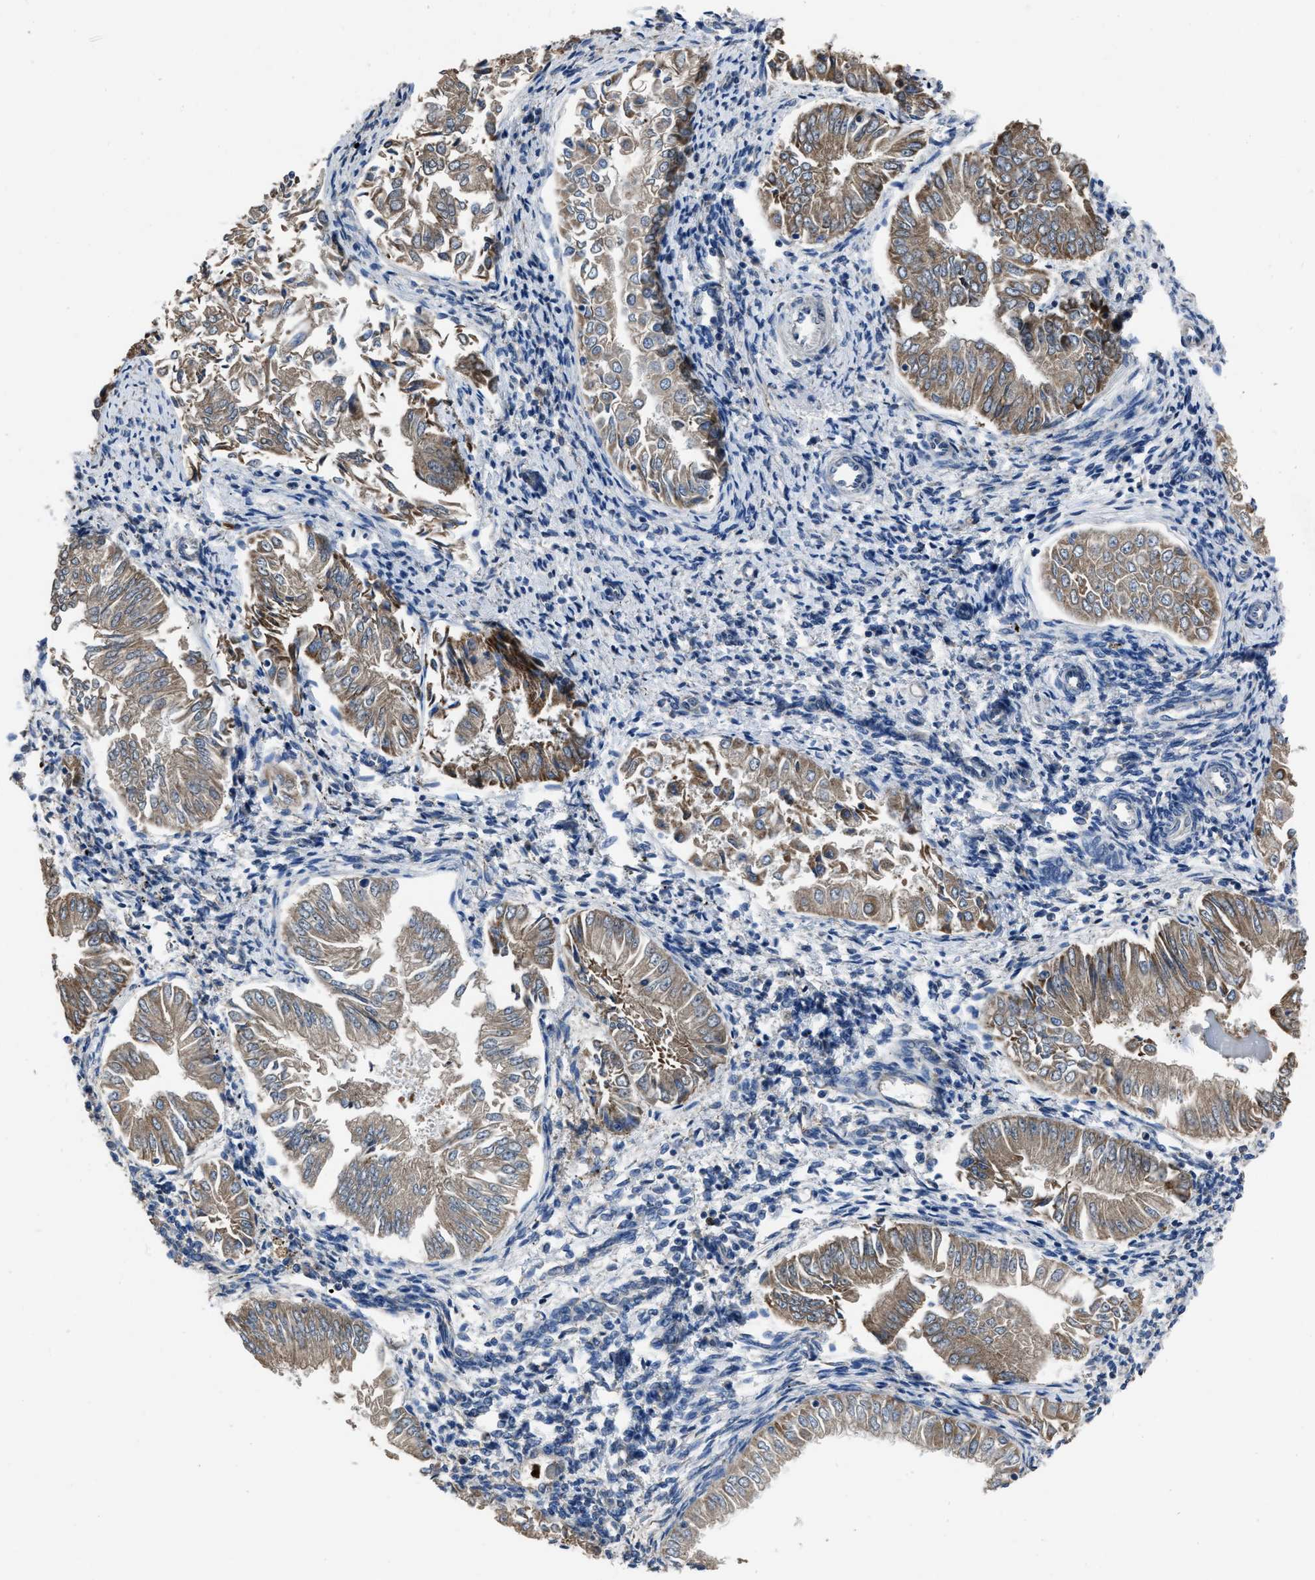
{"staining": {"intensity": "moderate", "quantity": ">75%", "location": "cytoplasmic/membranous"}, "tissue": "endometrial cancer", "cell_type": "Tumor cells", "image_type": "cancer", "snomed": [{"axis": "morphology", "description": "Adenocarcinoma, NOS"}, {"axis": "topography", "description": "Endometrium"}], "caption": "Immunohistochemical staining of endometrial cancer demonstrates moderate cytoplasmic/membranous protein positivity in approximately >75% of tumor cells. The staining was performed using DAB (3,3'-diaminobenzidine) to visualize the protein expression in brown, while the nuclei were stained in blue with hematoxylin (Magnification: 20x).", "gene": "ANGPT1", "patient": {"sex": "female", "age": 53}}